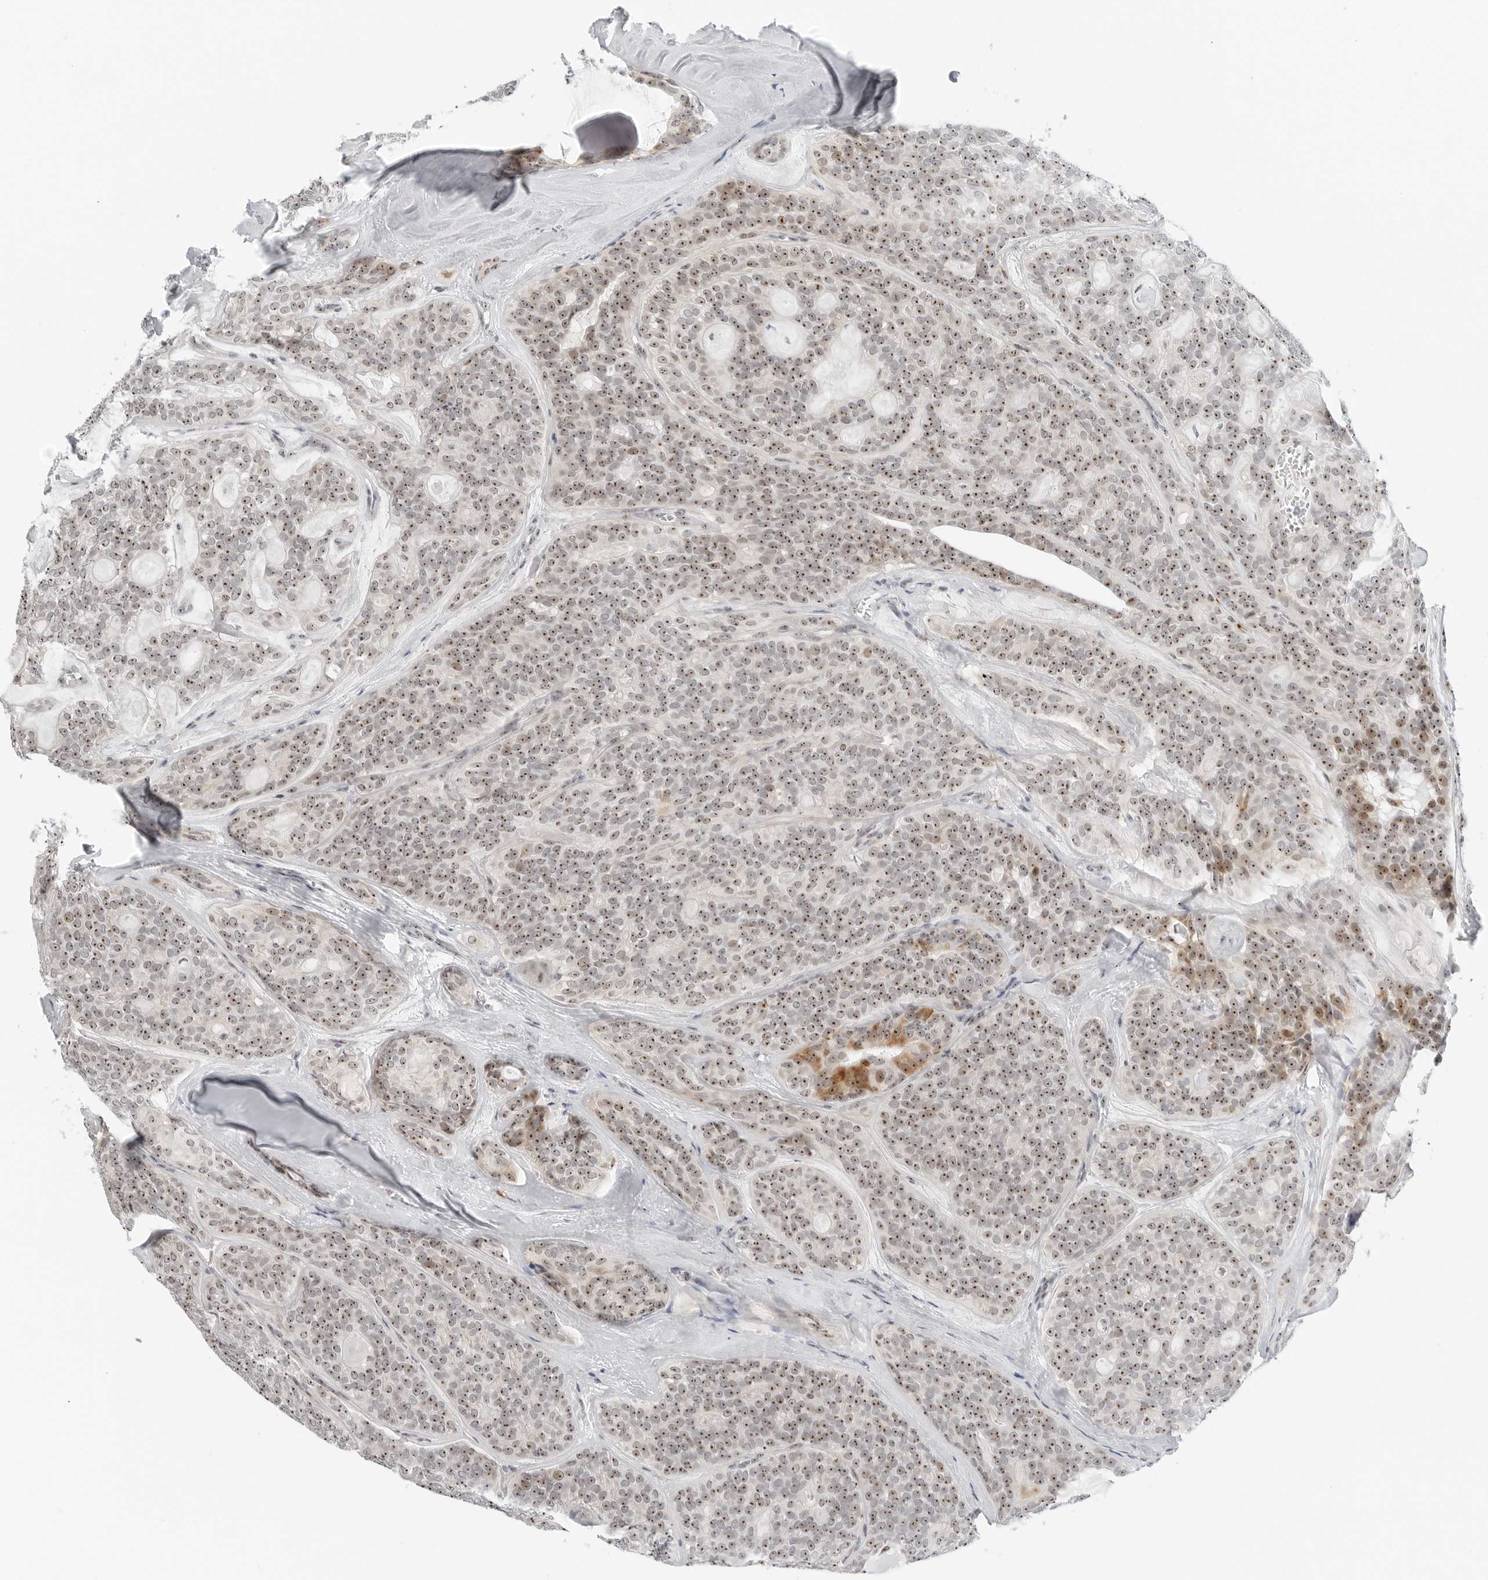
{"staining": {"intensity": "moderate", "quantity": ">75%", "location": "cytoplasmic/membranous,nuclear"}, "tissue": "head and neck cancer", "cell_type": "Tumor cells", "image_type": "cancer", "snomed": [{"axis": "morphology", "description": "Adenocarcinoma, NOS"}, {"axis": "topography", "description": "Head-Neck"}], "caption": "Human head and neck adenocarcinoma stained with a brown dye exhibits moderate cytoplasmic/membranous and nuclear positive positivity in approximately >75% of tumor cells.", "gene": "RIMKLA", "patient": {"sex": "male", "age": 66}}